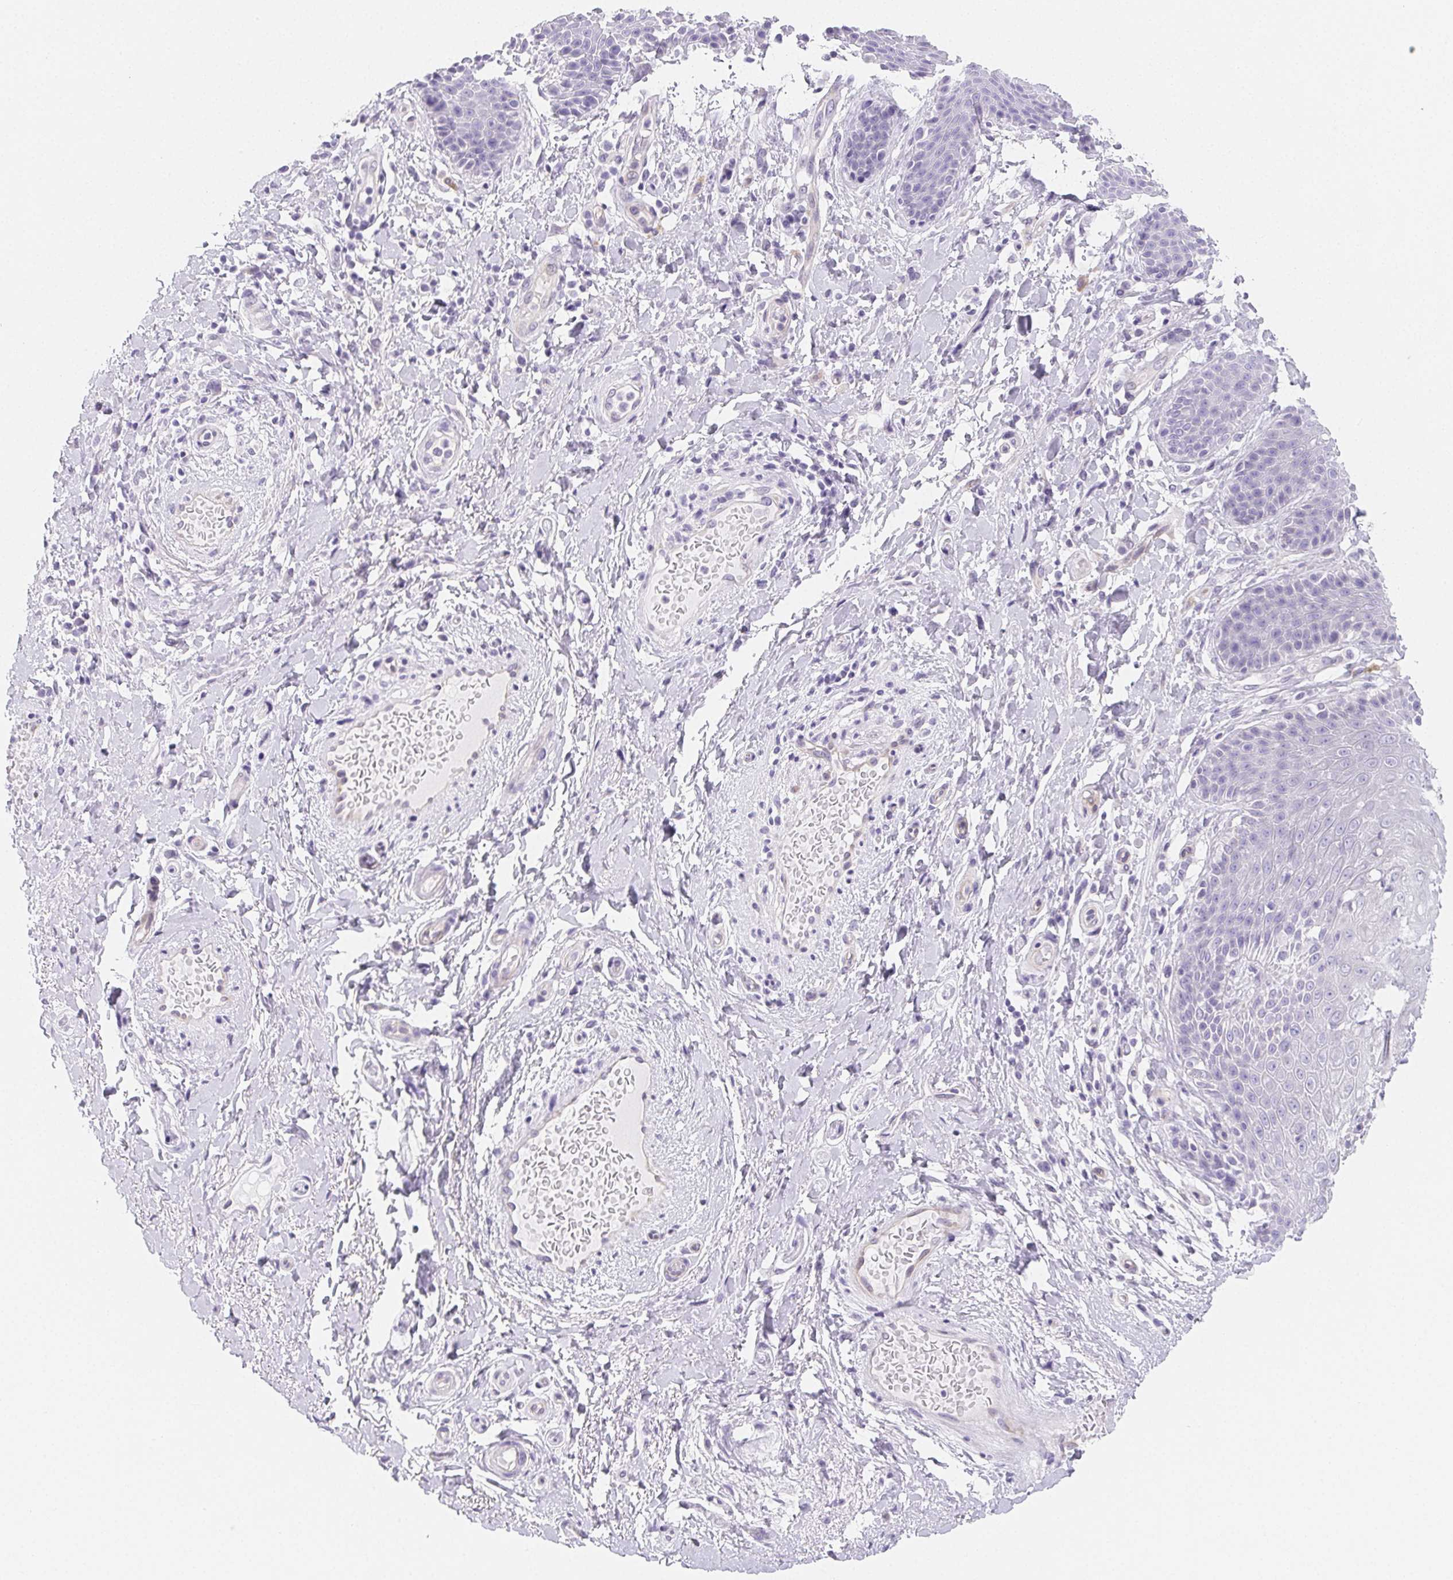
{"staining": {"intensity": "negative", "quantity": "none", "location": "none"}, "tissue": "skin", "cell_type": "Epidermal cells", "image_type": "normal", "snomed": [{"axis": "morphology", "description": "Normal tissue, NOS"}, {"axis": "topography", "description": "Anal"}, {"axis": "topography", "description": "Peripheral nerve tissue"}], "caption": "DAB immunohistochemical staining of benign human skin reveals no significant staining in epidermal cells.", "gene": "ZBBX", "patient": {"sex": "male", "age": 51}}